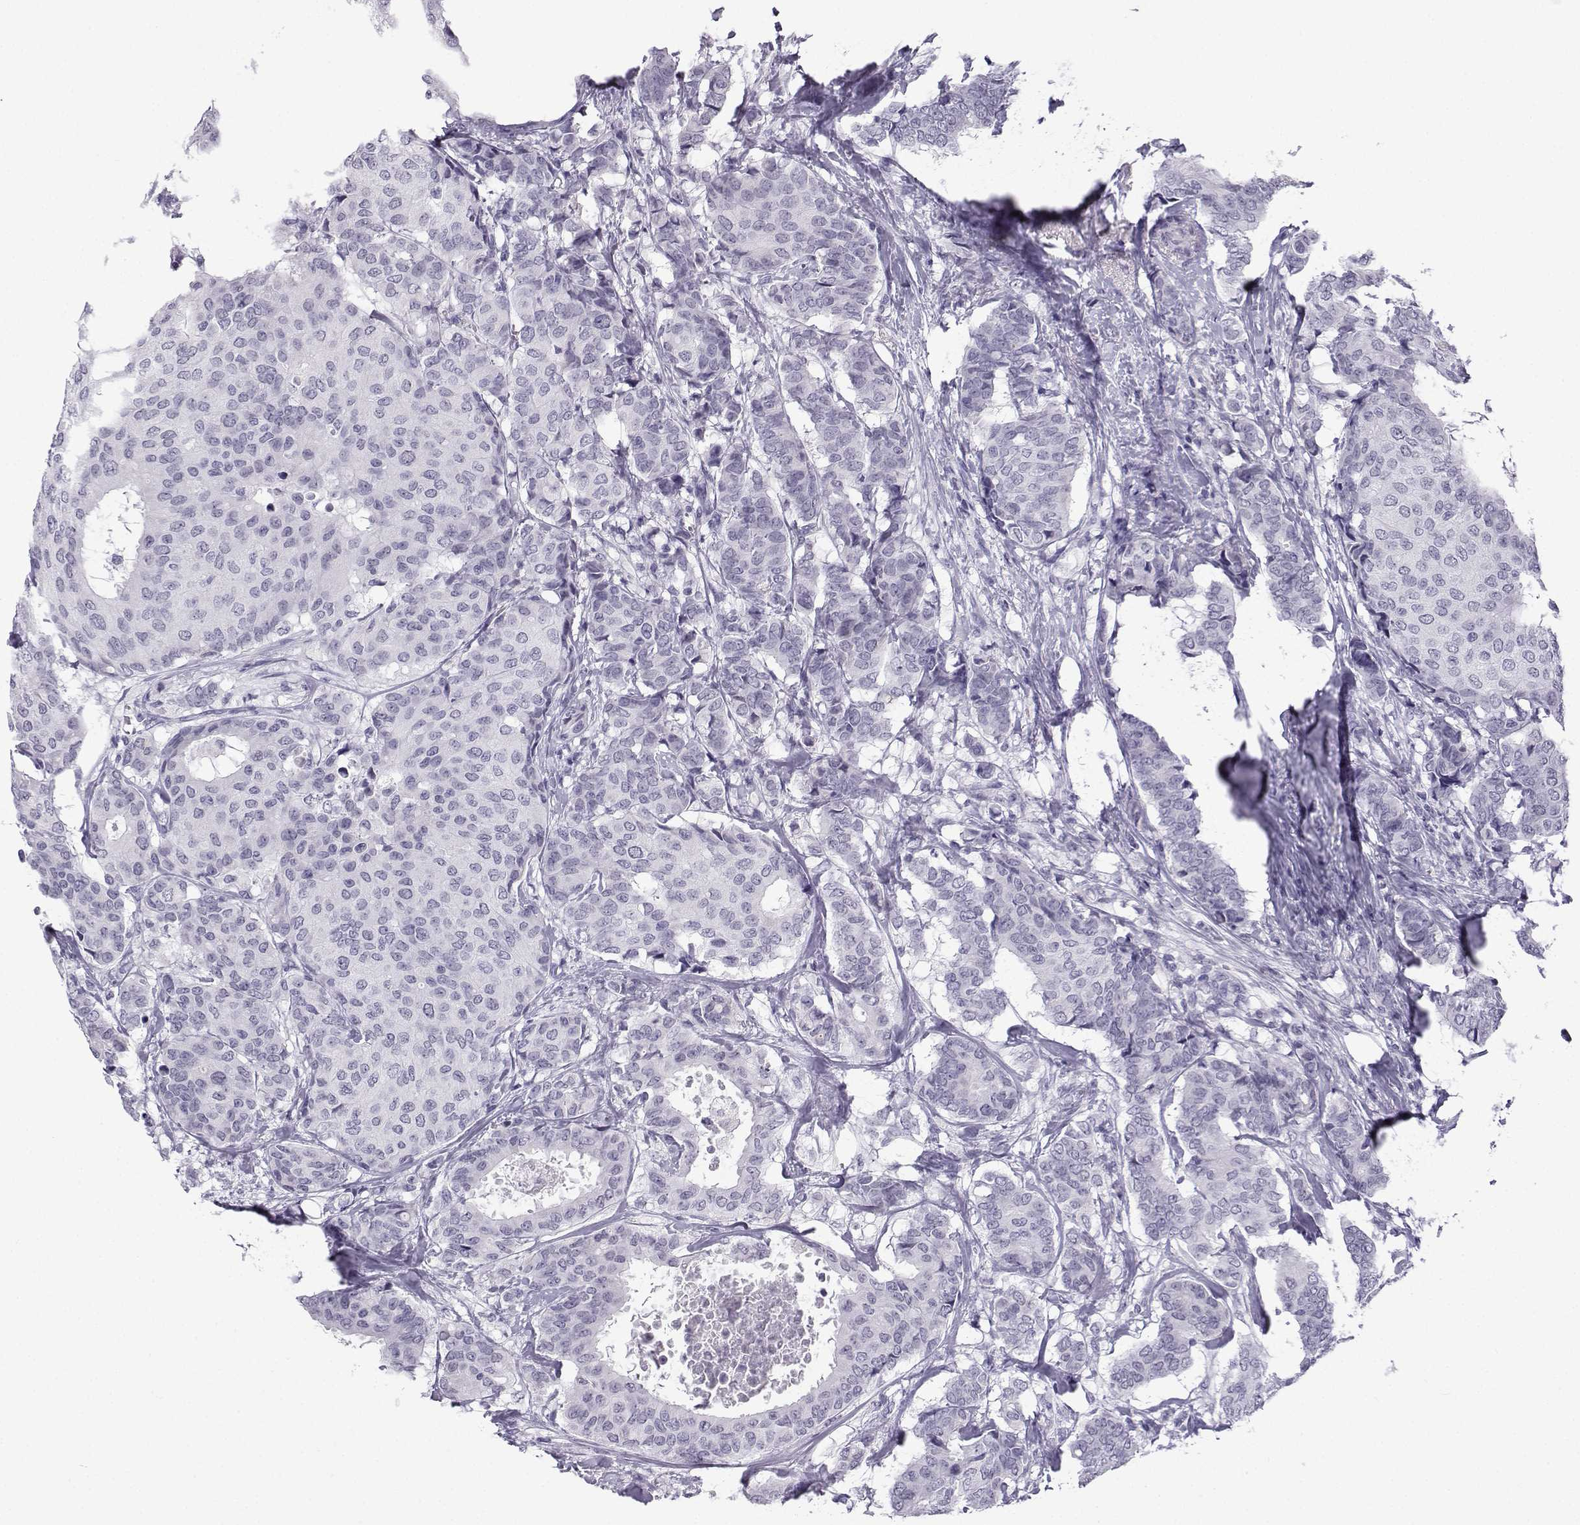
{"staining": {"intensity": "negative", "quantity": "none", "location": "none"}, "tissue": "breast cancer", "cell_type": "Tumor cells", "image_type": "cancer", "snomed": [{"axis": "morphology", "description": "Duct carcinoma"}, {"axis": "topography", "description": "Breast"}], "caption": "A histopathology image of human breast cancer is negative for staining in tumor cells.", "gene": "MRGBP", "patient": {"sex": "female", "age": 75}}